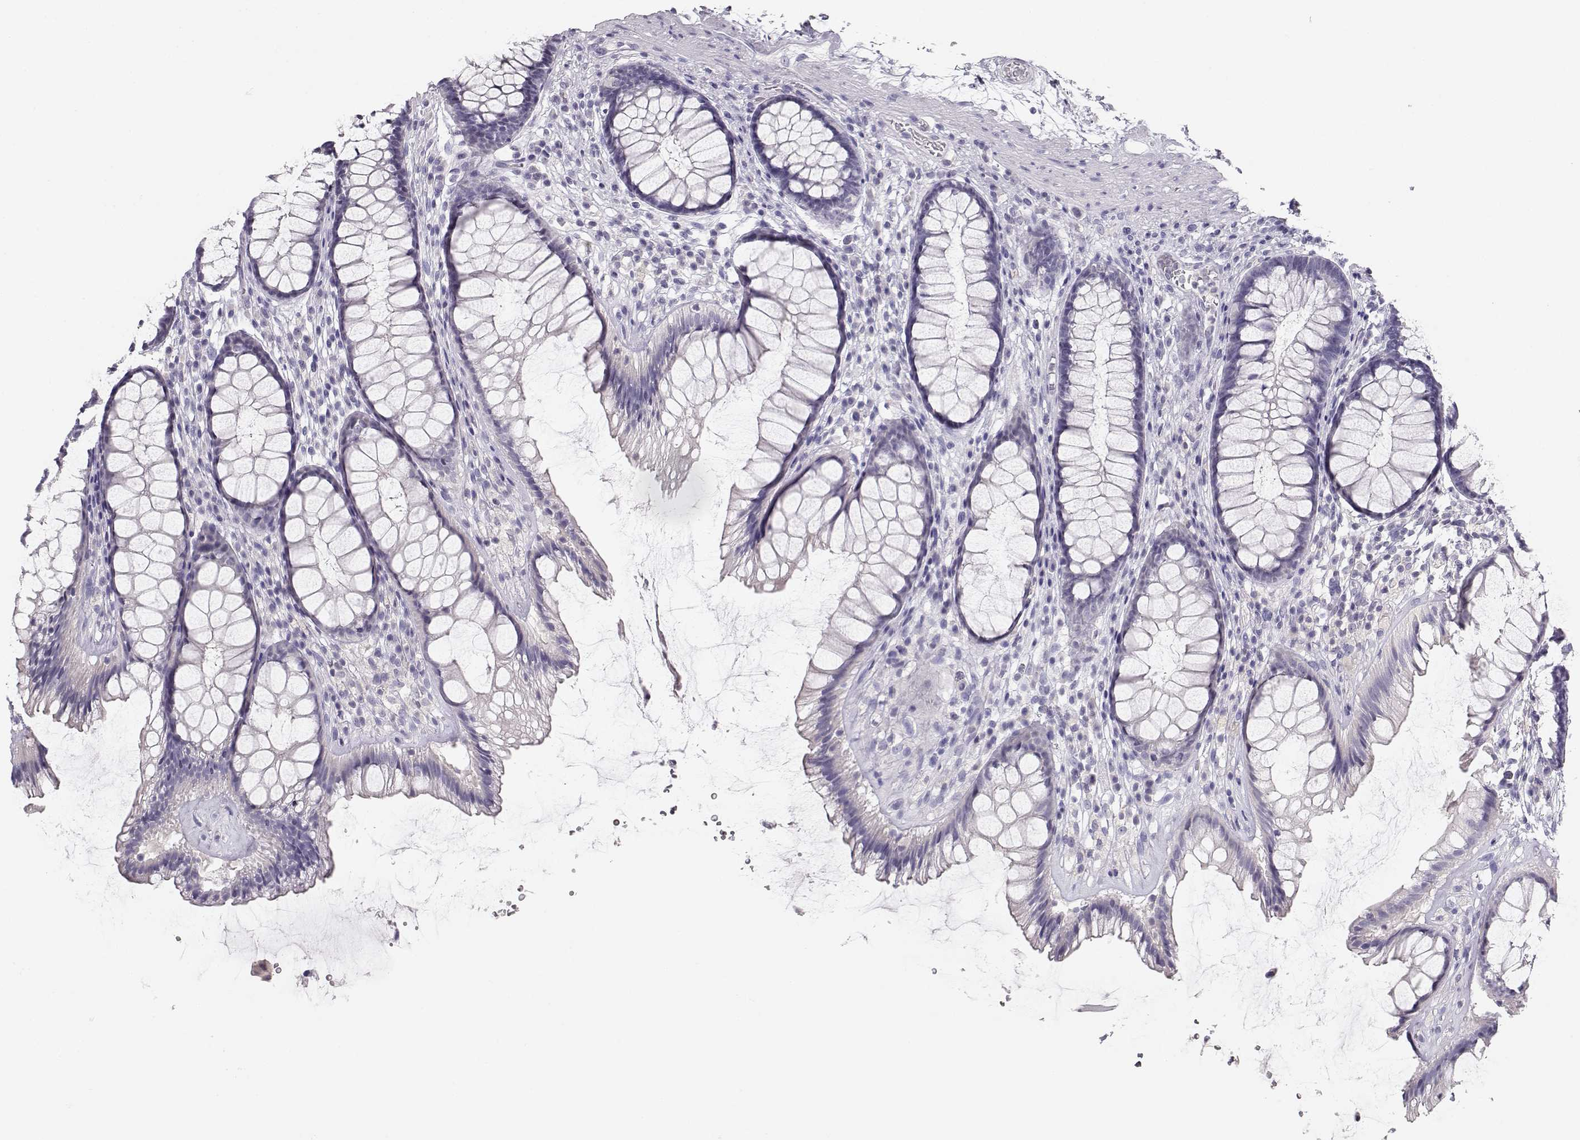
{"staining": {"intensity": "negative", "quantity": "none", "location": "none"}, "tissue": "rectum", "cell_type": "Glandular cells", "image_type": "normal", "snomed": [{"axis": "morphology", "description": "Normal tissue, NOS"}, {"axis": "topography", "description": "Rectum"}], "caption": "Human rectum stained for a protein using immunohistochemistry (IHC) demonstrates no staining in glandular cells.", "gene": "LEPR", "patient": {"sex": "male", "age": 72}}